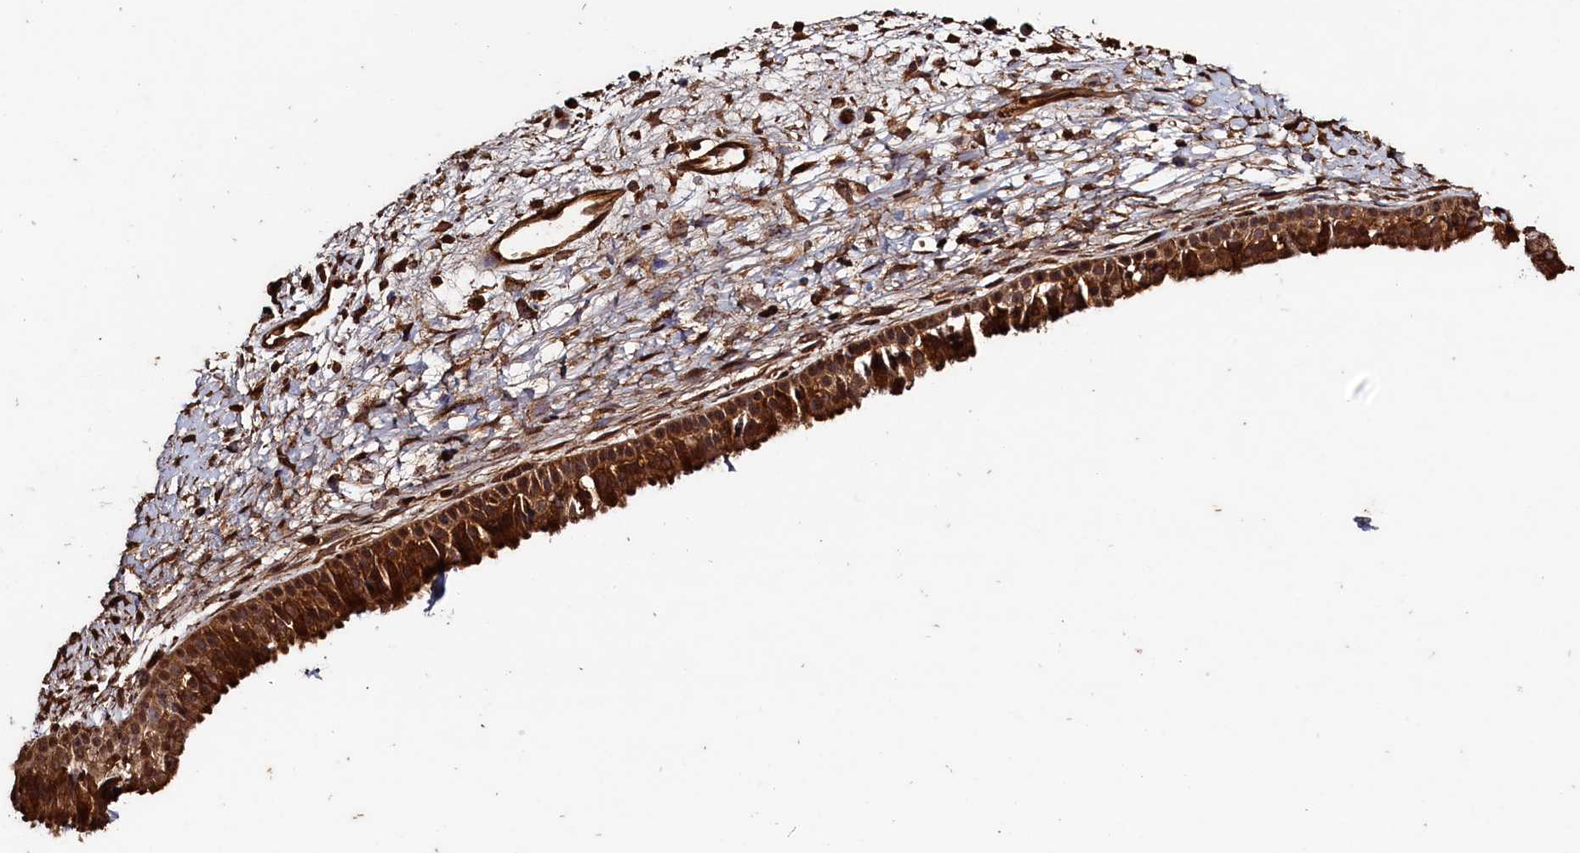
{"staining": {"intensity": "strong", "quantity": ">75%", "location": "cytoplasmic/membranous"}, "tissue": "nasopharynx", "cell_type": "Respiratory epithelial cells", "image_type": "normal", "snomed": [{"axis": "morphology", "description": "Normal tissue, NOS"}, {"axis": "topography", "description": "Nasopharynx"}], "caption": "A brown stain shows strong cytoplasmic/membranous expression of a protein in respiratory epithelial cells of normal human nasopharynx.", "gene": "SNX33", "patient": {"sex": "male", "age": 22}}